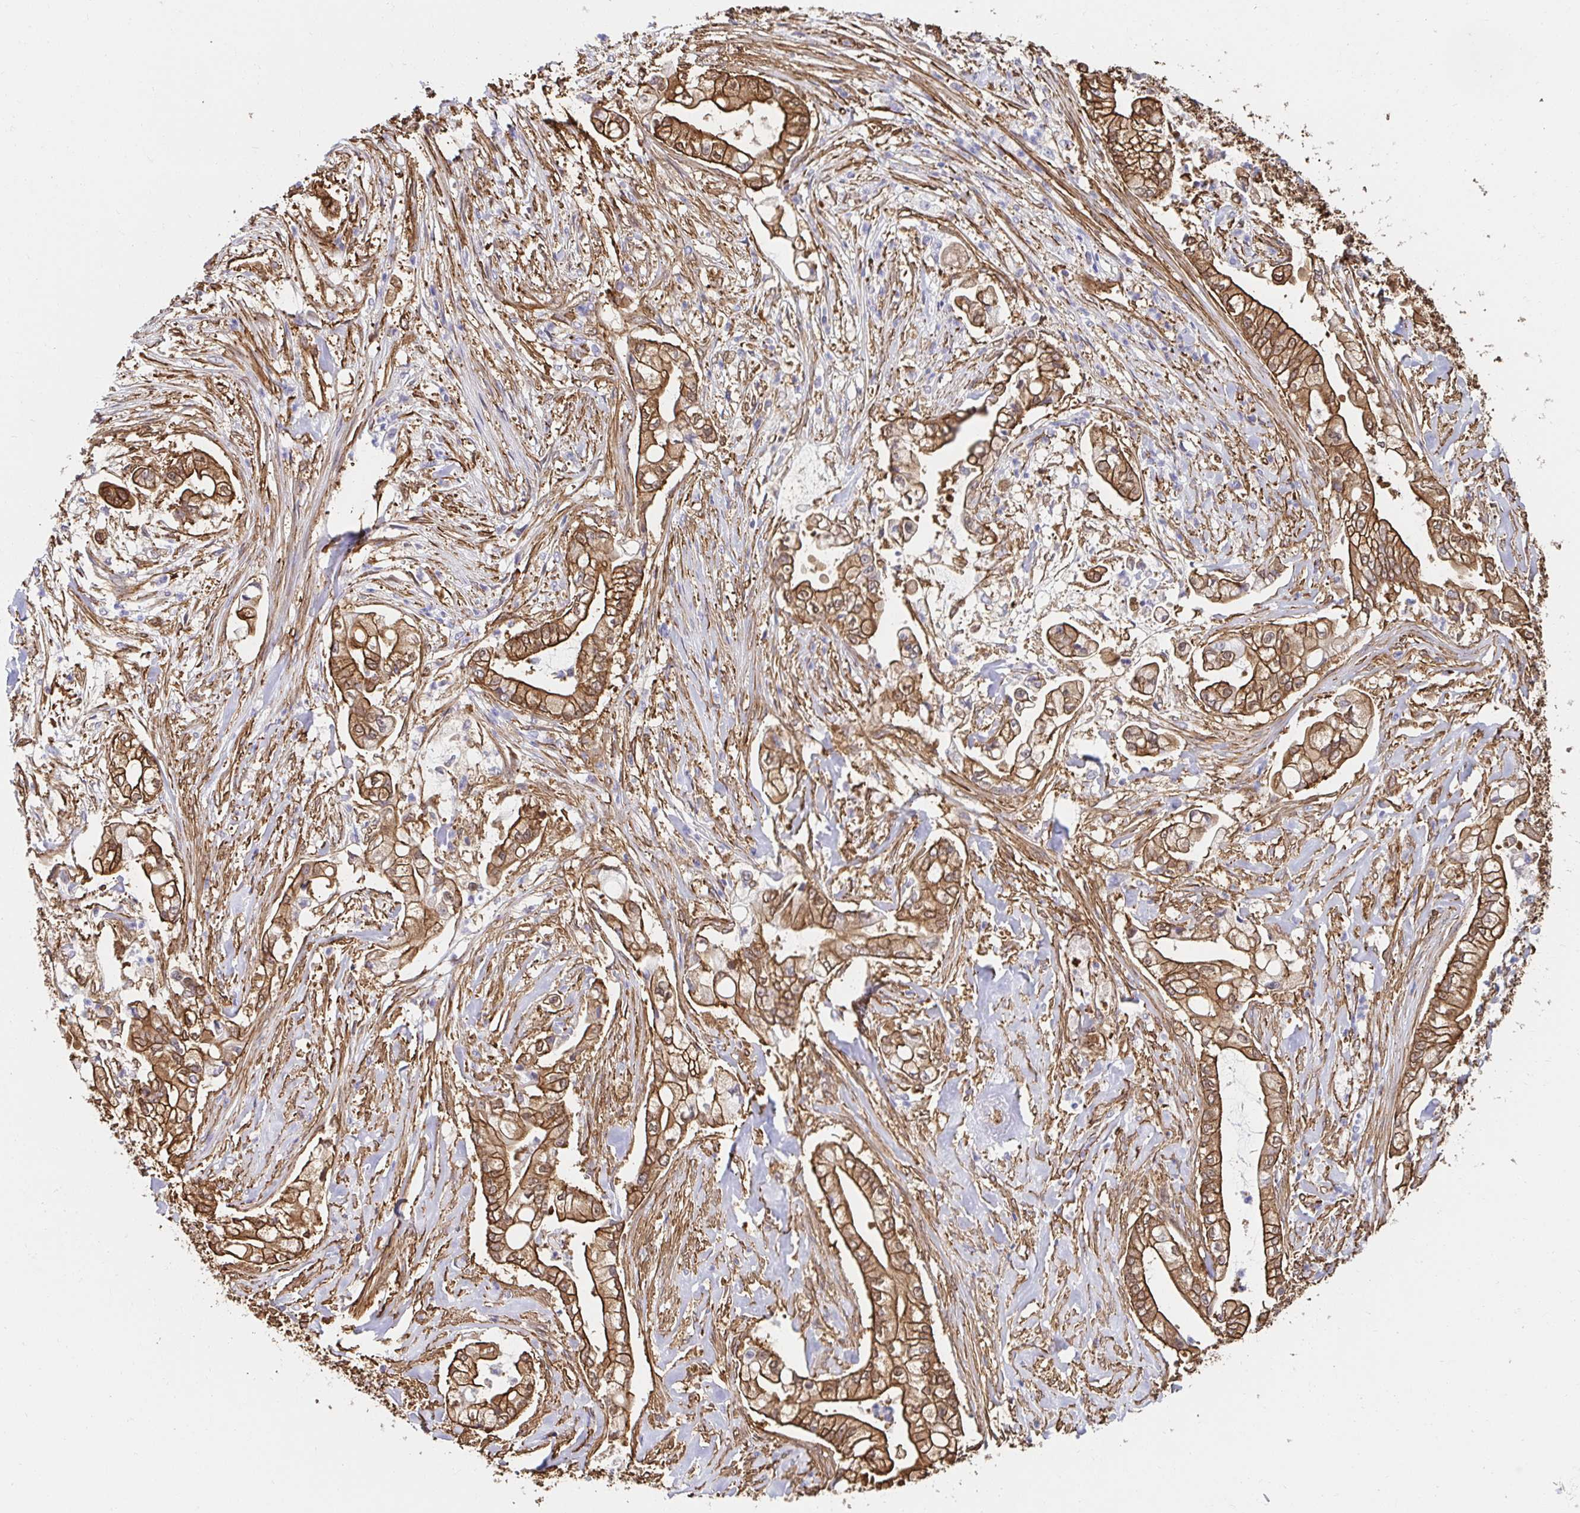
{"staining": {"intensity": "moderate", "quantity": ">75%", "location": "cytoplasmic/membranous"}, "tissue": "pancreatic cancer", "cell_type": "Tumor cells", "image_type": "cancer", "snomed": [{"axis": "morphology", "description": "Adenocarcinoma, NOS"}, {"axis": "topography", "description": "Pancreas"}], "caption": "Immunohistochemistry (DAB (3,3'-diaminobenzidine)) staining of pancreatic cancer demonstrates moderate cytoplasmic/membranous protein positivity in approximately >75% of tumor cells.", "gene": "CTTN", "patient": {"sex": "female", "age": 69}}